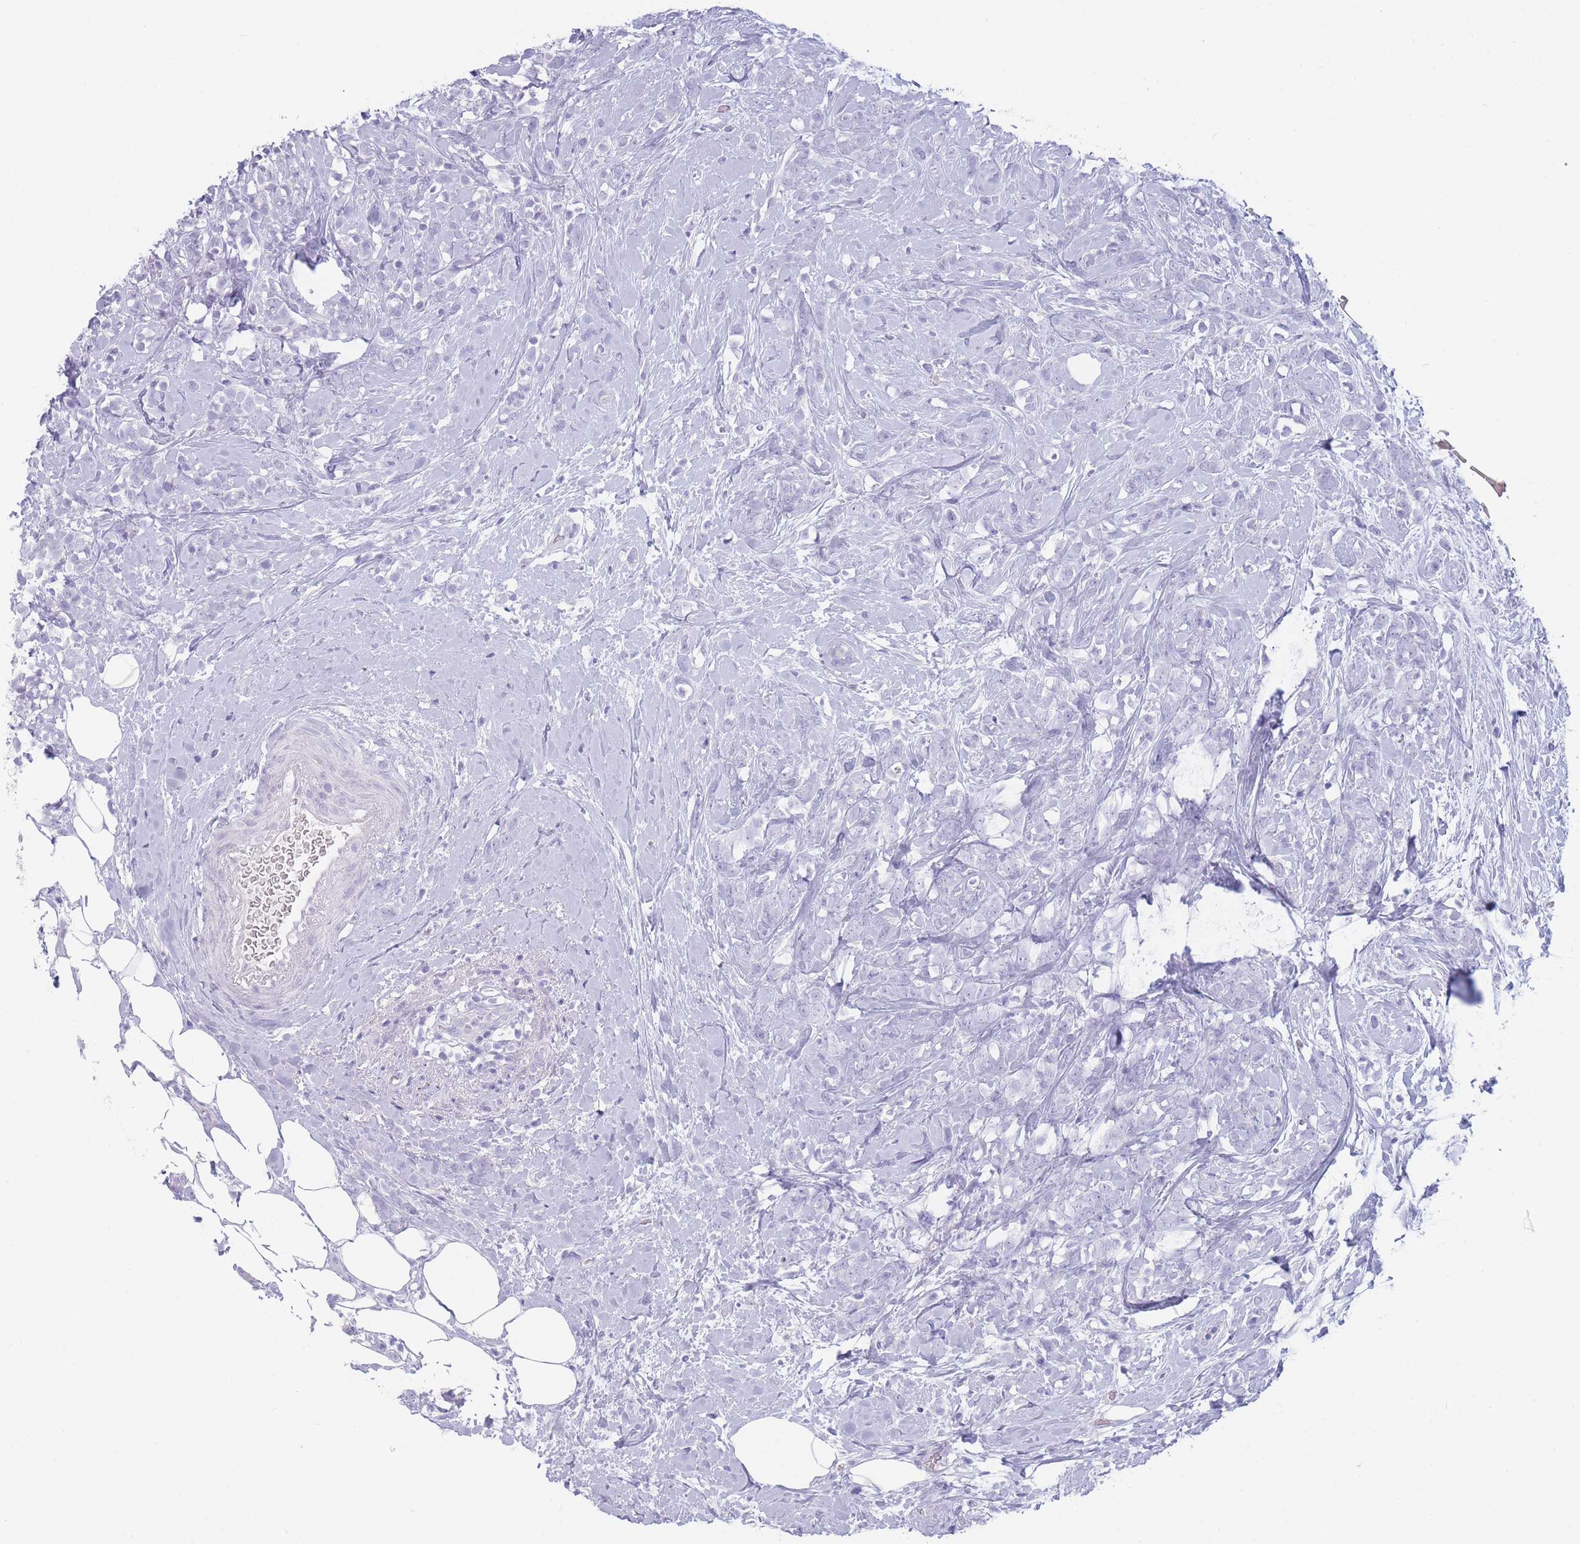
{"staining": {"intensity": "negative", "quantity": "none", "location": "none"}, "tissue": "breast cancer", "cell_type": "Tumor cells", "image_type": "cancer", "snomed": [{"axis": "morphology", "description": "Lobular carcinoma"}, {"axis": "topography", "description": "Breast"}], "caption": "This is a micrograph of IHC staining of lobular carcinoma (breast), which shows no positivity in tumor cells.", "gene": "GPR12", "patient": {"sex": "female", "age": 58}}